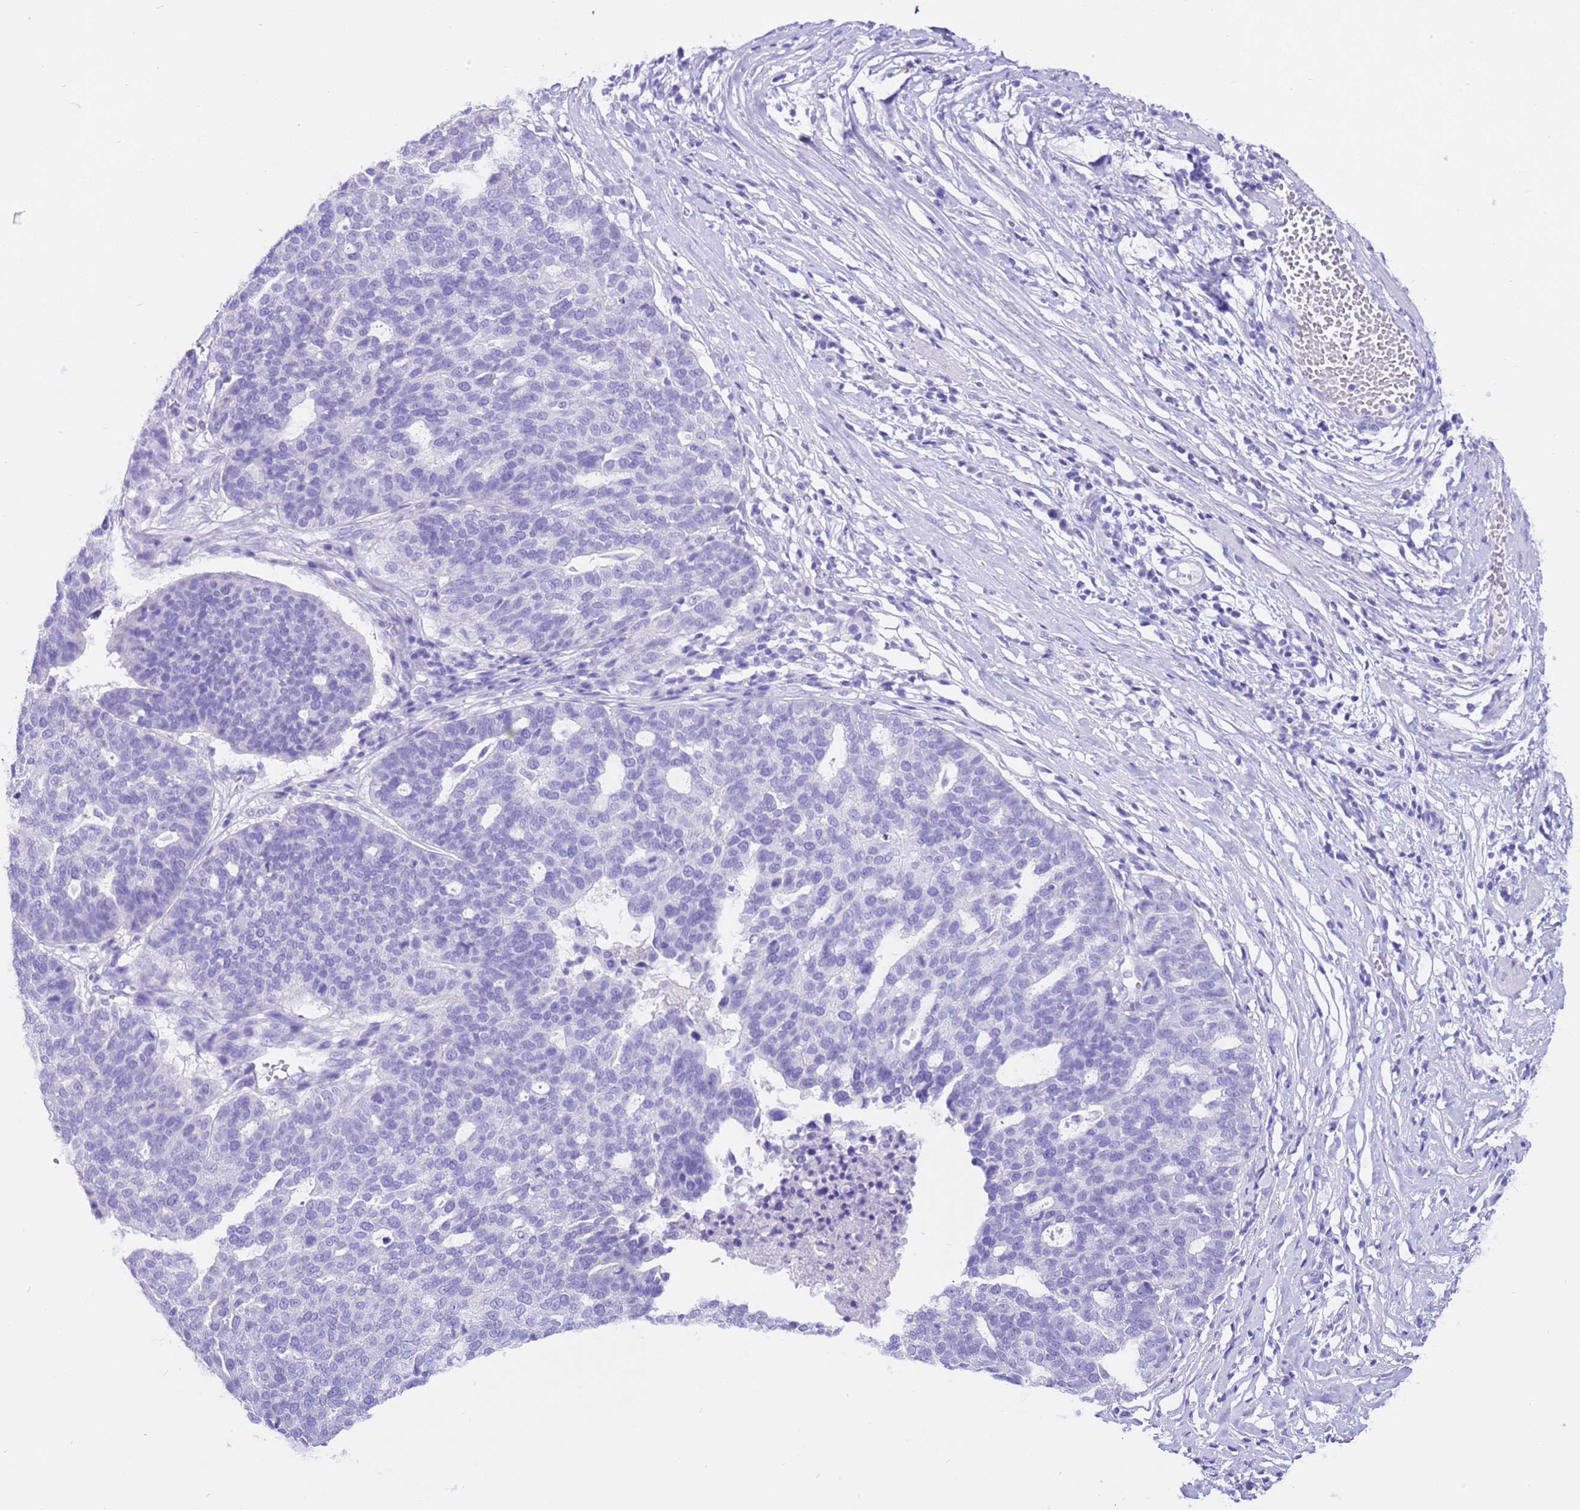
{"staining": {"intensity": "negative", "quantity": "none", "location": "none"}, "tissue": "ovarian cancer", "cell_type": "Tumor cells", "image_type": "cancer", "snomed": [{"axis": "morphology", "description": "Cystadenocarcinoma, serous, NOS"}, {"axis": "topography", "description": "Ovary"}], "caption": "Tumor cells show no significant protein expression in ovarian serous cystadenocarcinoma. The staining was performed using DAB (3,3'-diaminobenzidine) to visualize the protein expression in brown, while the nuclei were stained in blue with hematoxylin (Magnification: 20x).", "gene": "CPB1", "patient": {"sex": "female", "age": 59}}